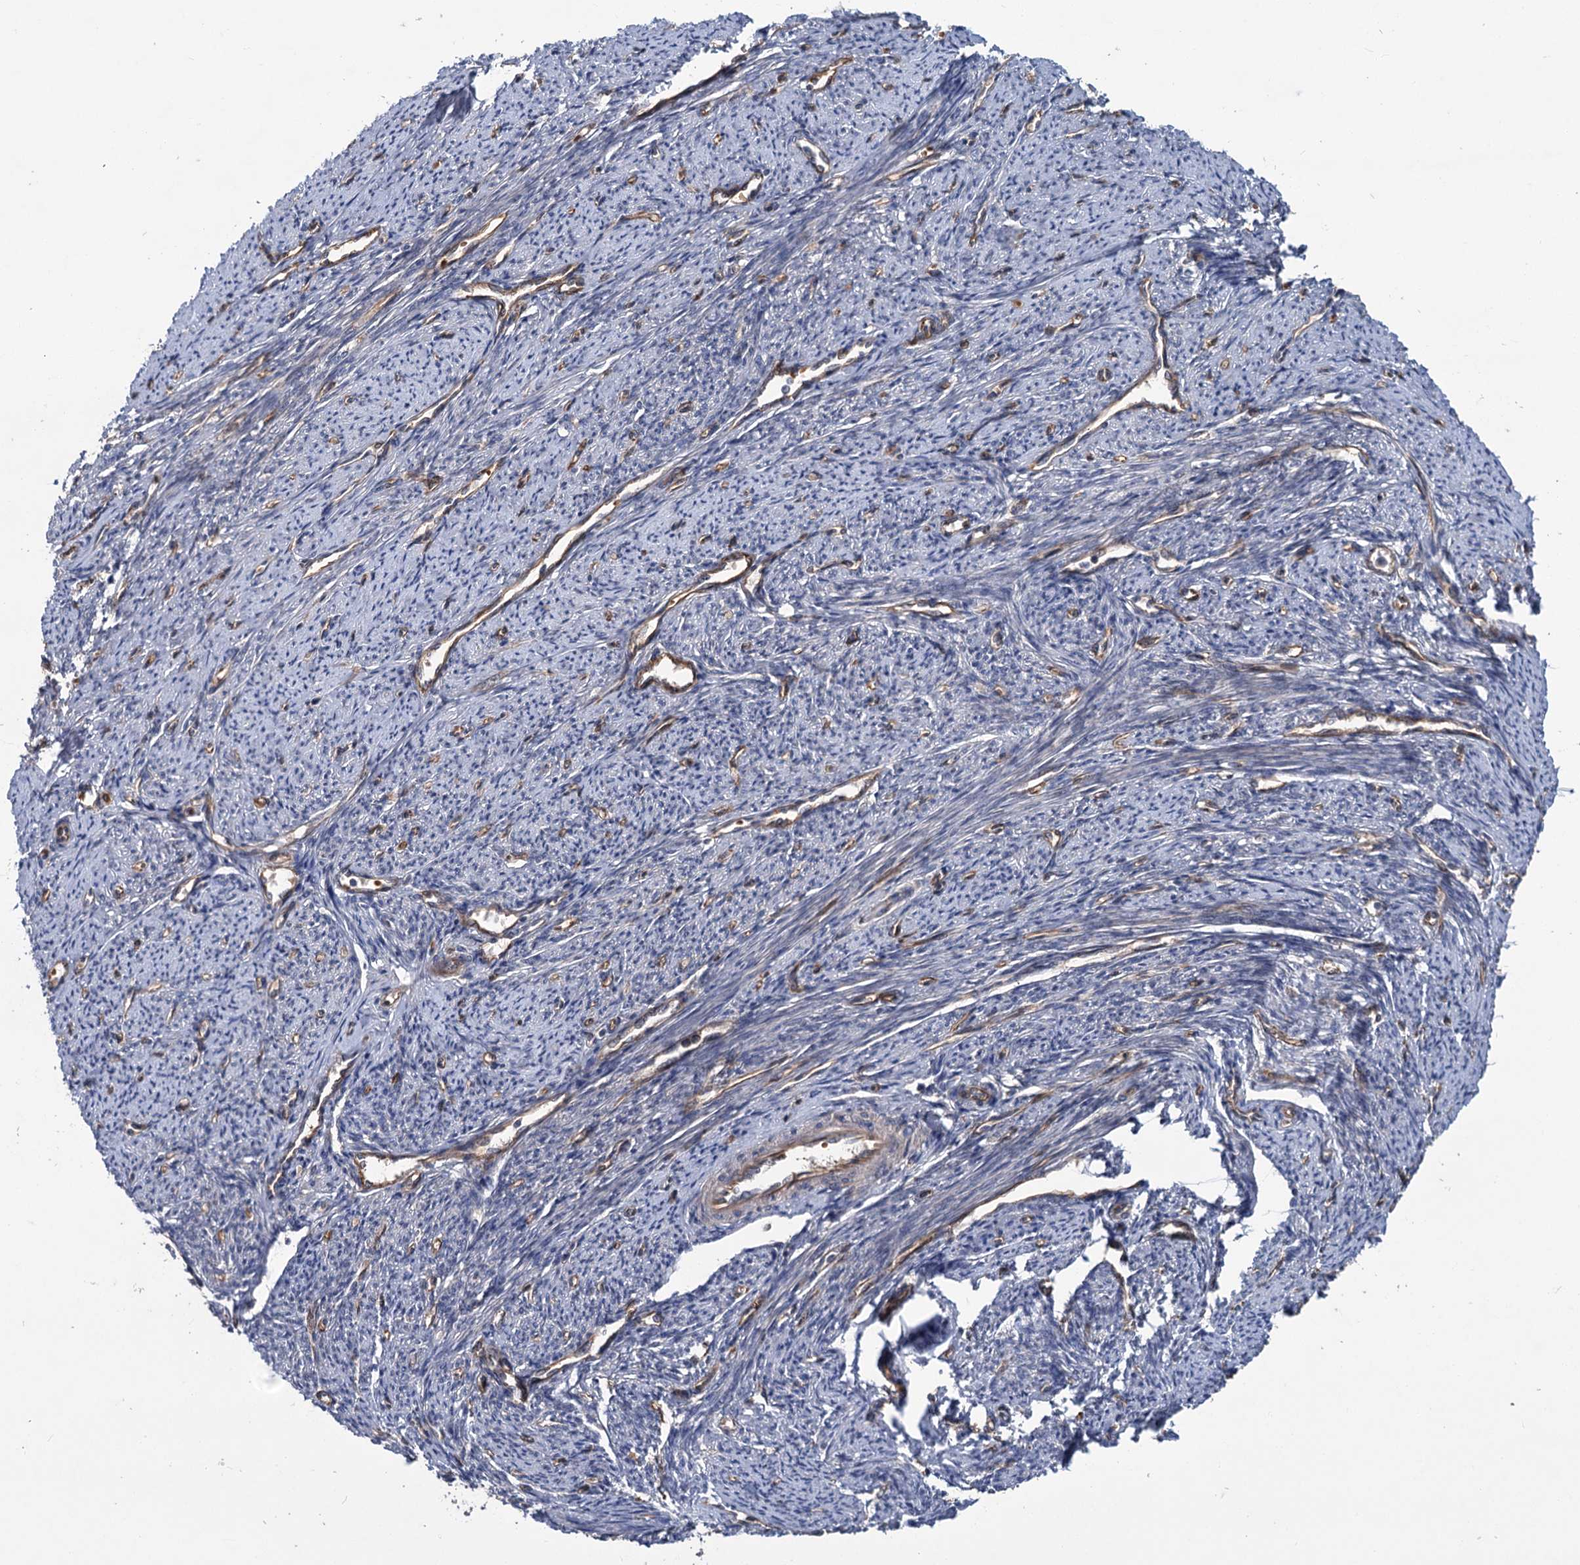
{"staining": {"intensity": "weak", "quantity": "25%-75%", "location": "cytoplasmic/membranous"}, "tissue": "smooth muscle", "cell_type": "Smooth muscle cells", "image_type": "normal", "snomed": [{"axis": "morphology", "description": "Normal tissue, NOS"}, {"axis": "topography", "description": "Smooth muscle"}, {"axis": "topography", "description": "Uterus"}], "caption": "This histopathology image exhibits unremarkable smooth muscle stained with immunohistochemistry (IHC) to label a protein in brown. The cytoplasmic/membranous of smooth muscle cells show weak positivity for the protein. Nuclei are counter-stained blue.", "gene": "PKN2", "patient": {"sex": "female", "age": 59}}